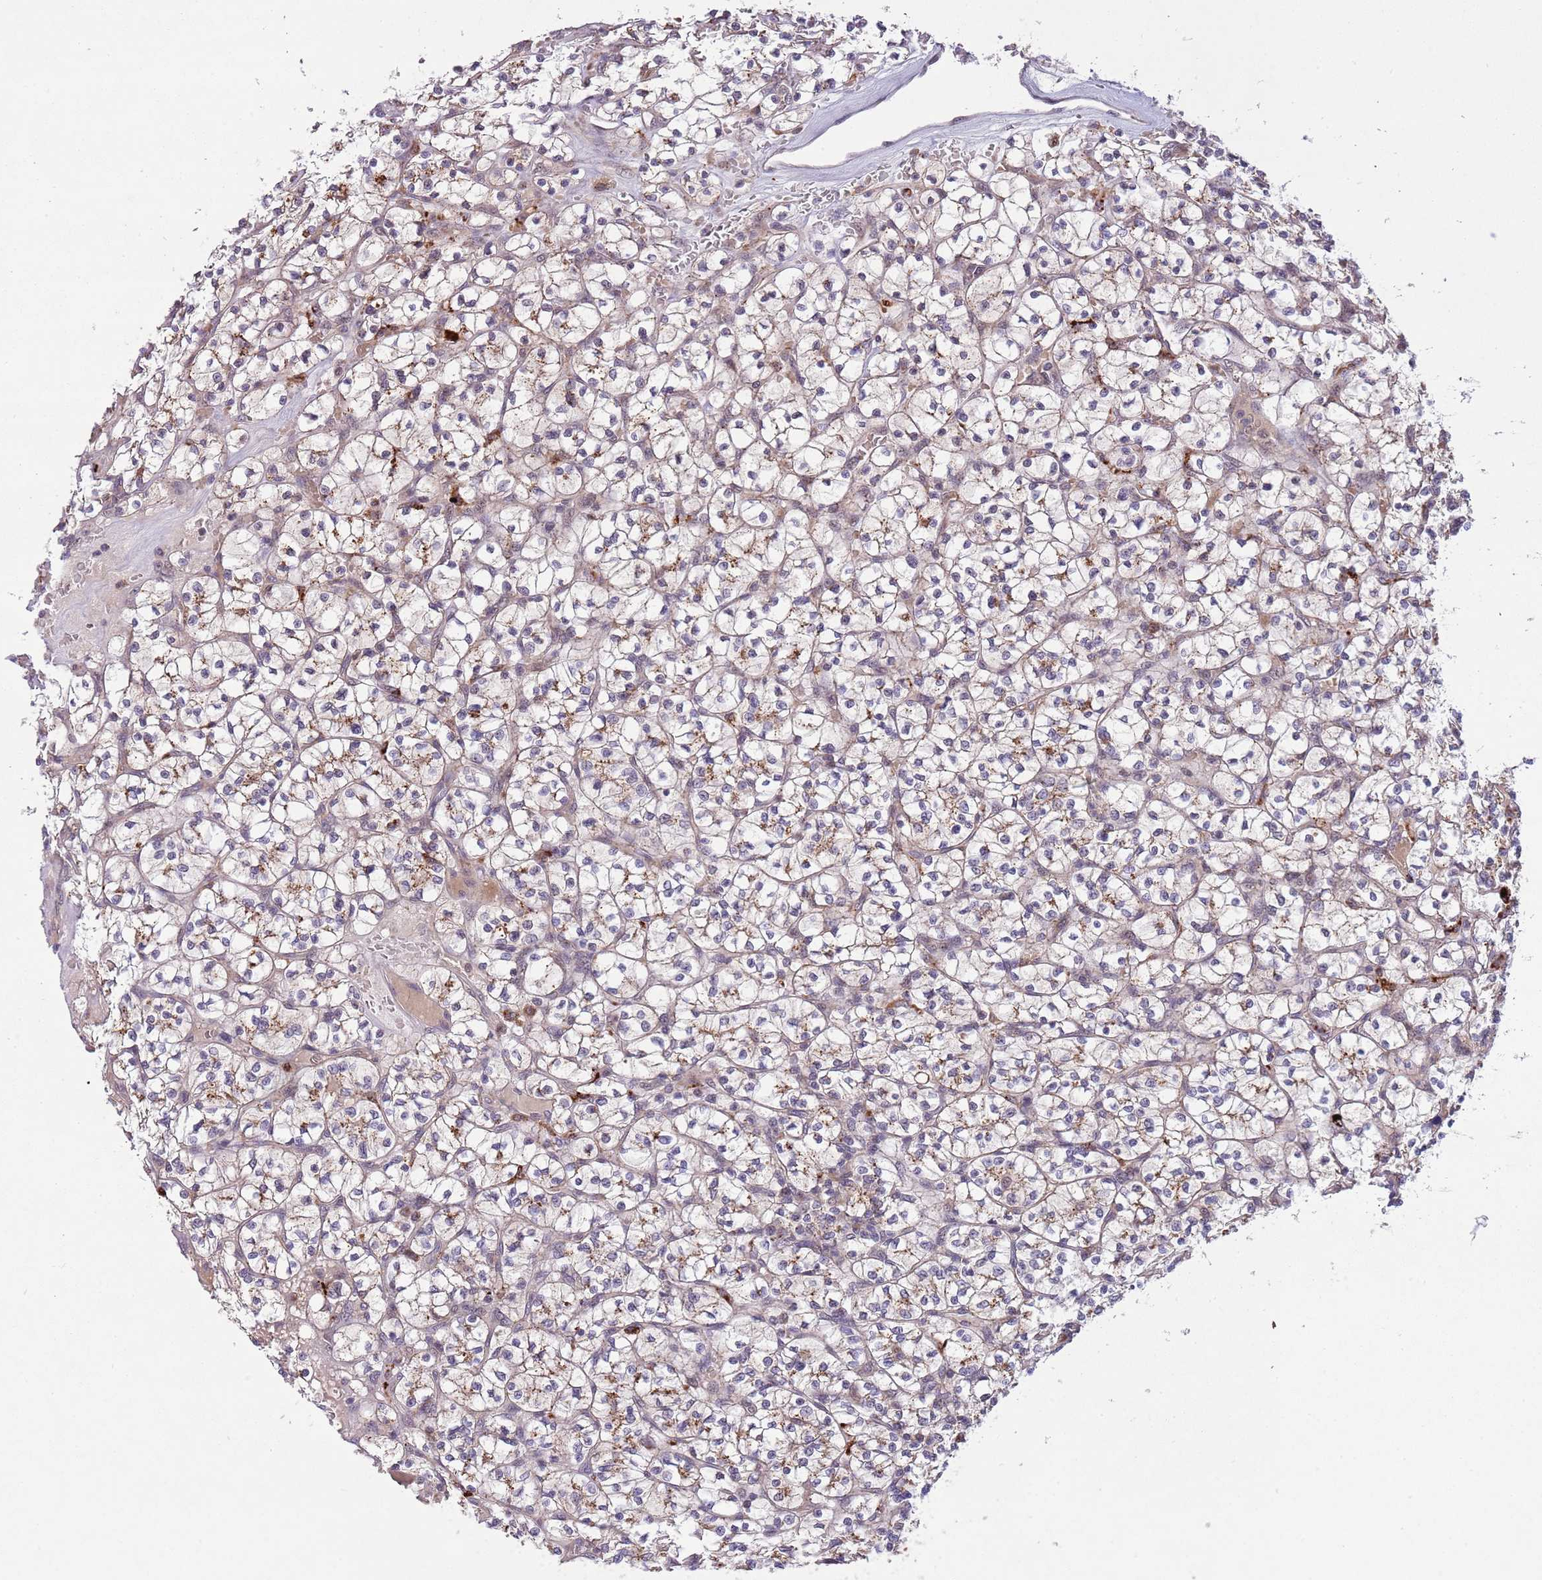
{"staining": {"intensity": "weak", "quantity": "<25%", "location": "cytoplasmic/membranous"}, "tissue": "renal cancer", "cell_type": "Tumor cells", "image_type": "cancer", "snomed": [{"axis": "morphology", "description": "Adenocarcinoma, NOS"}, {"axis": "topography", "description": "Kidney"}], "caption": "Renal adenocarcinoma stained for a protein using IHC exhibits no positivity tumor cells.", "gene": "TRIM27", "patient": {"sex": "female", "age": 64}}